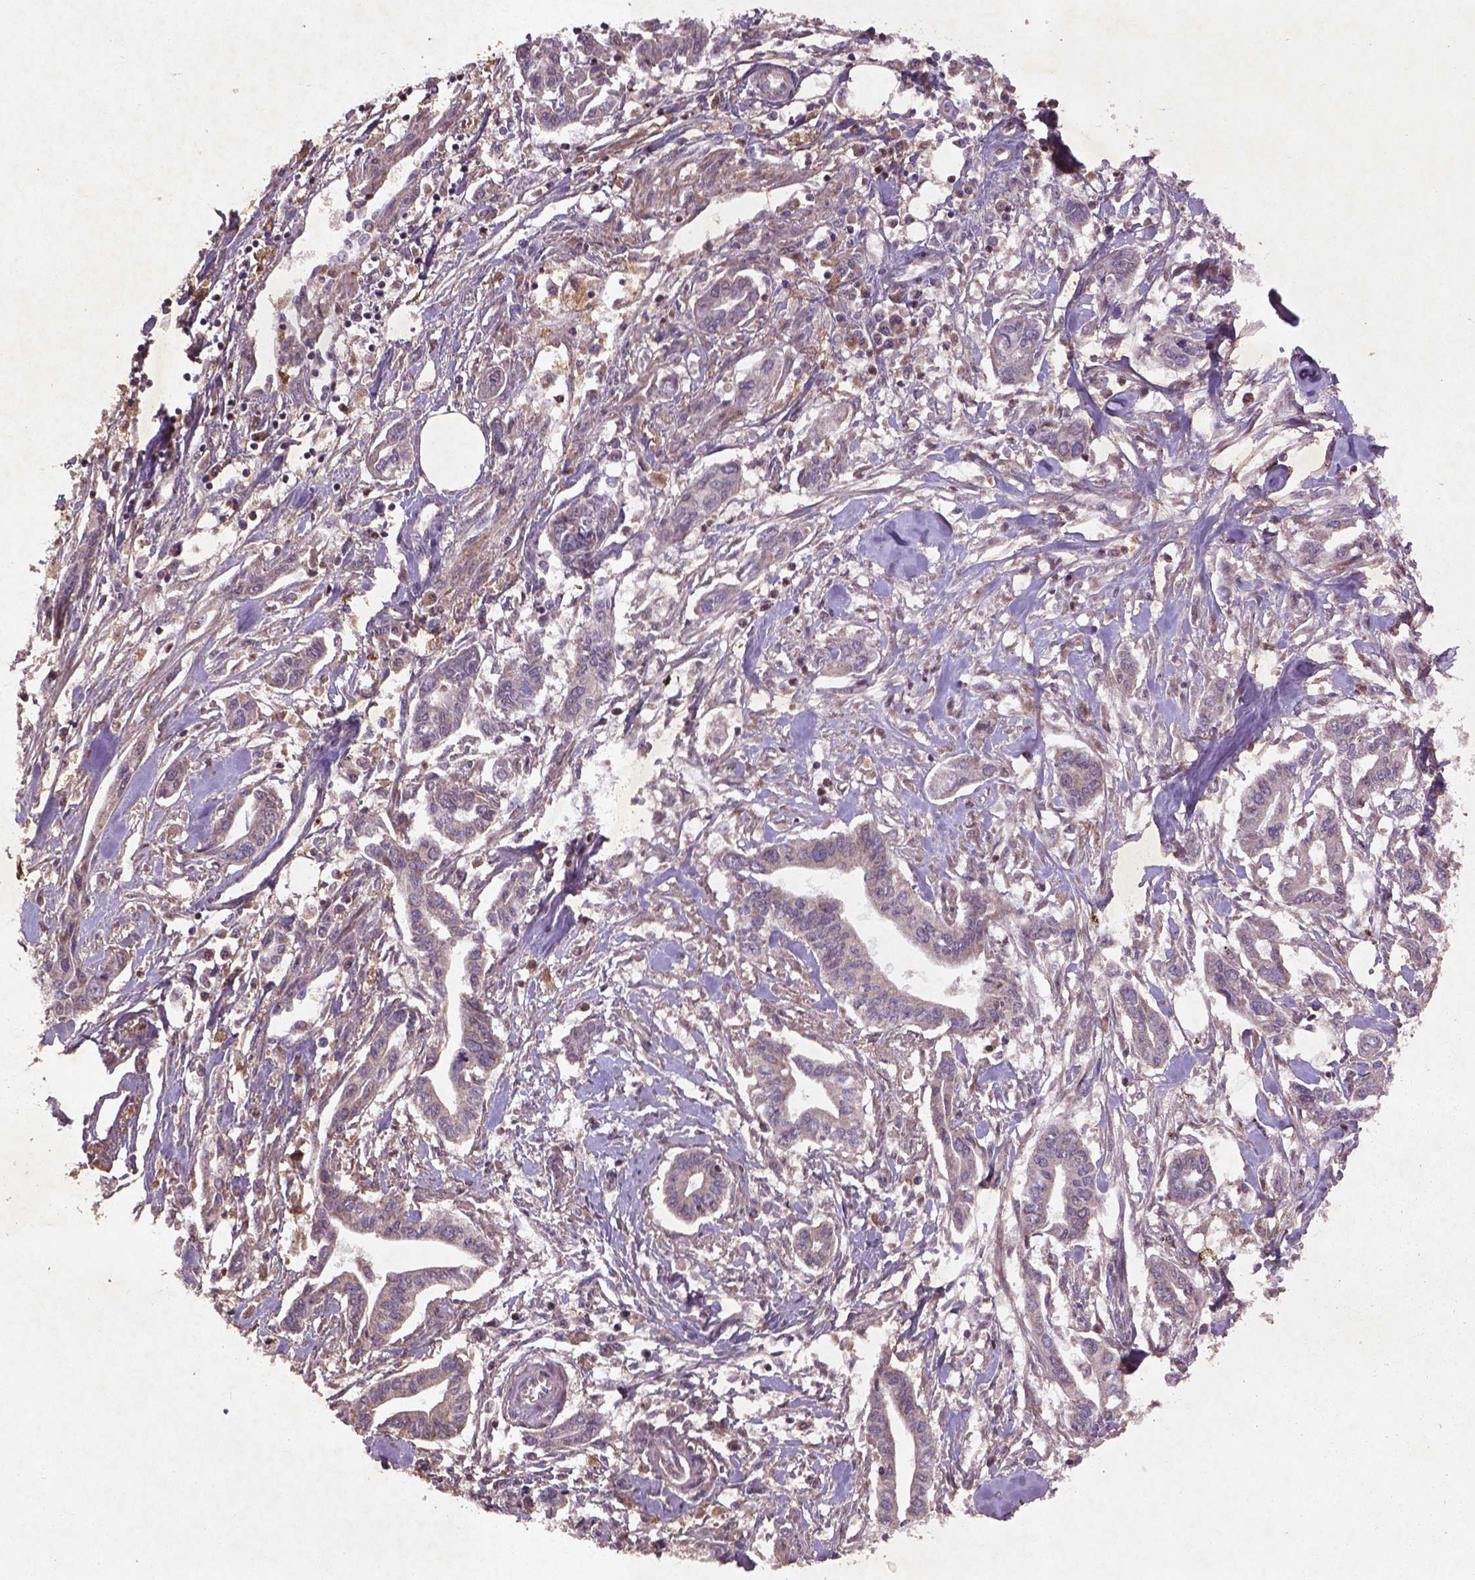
{"staining": {"intensity": "negative", "quantity": "none", "location": "none"}, "tissue": "pancreatic cancer", "cell_type": "Tumor cells", "image_type": "cancer", "snomed": [{"axis": "morphology", "description": "Adenocarcinoma, NOS"}, {"axis": "topography", "description": "Pancreas"}], "caption": "Tumor cells are negative for protein expression in human pancreatic adenocarcinoma.", "gene": "NIPAL2", "patient": {"sex": "male", "age": 60}}